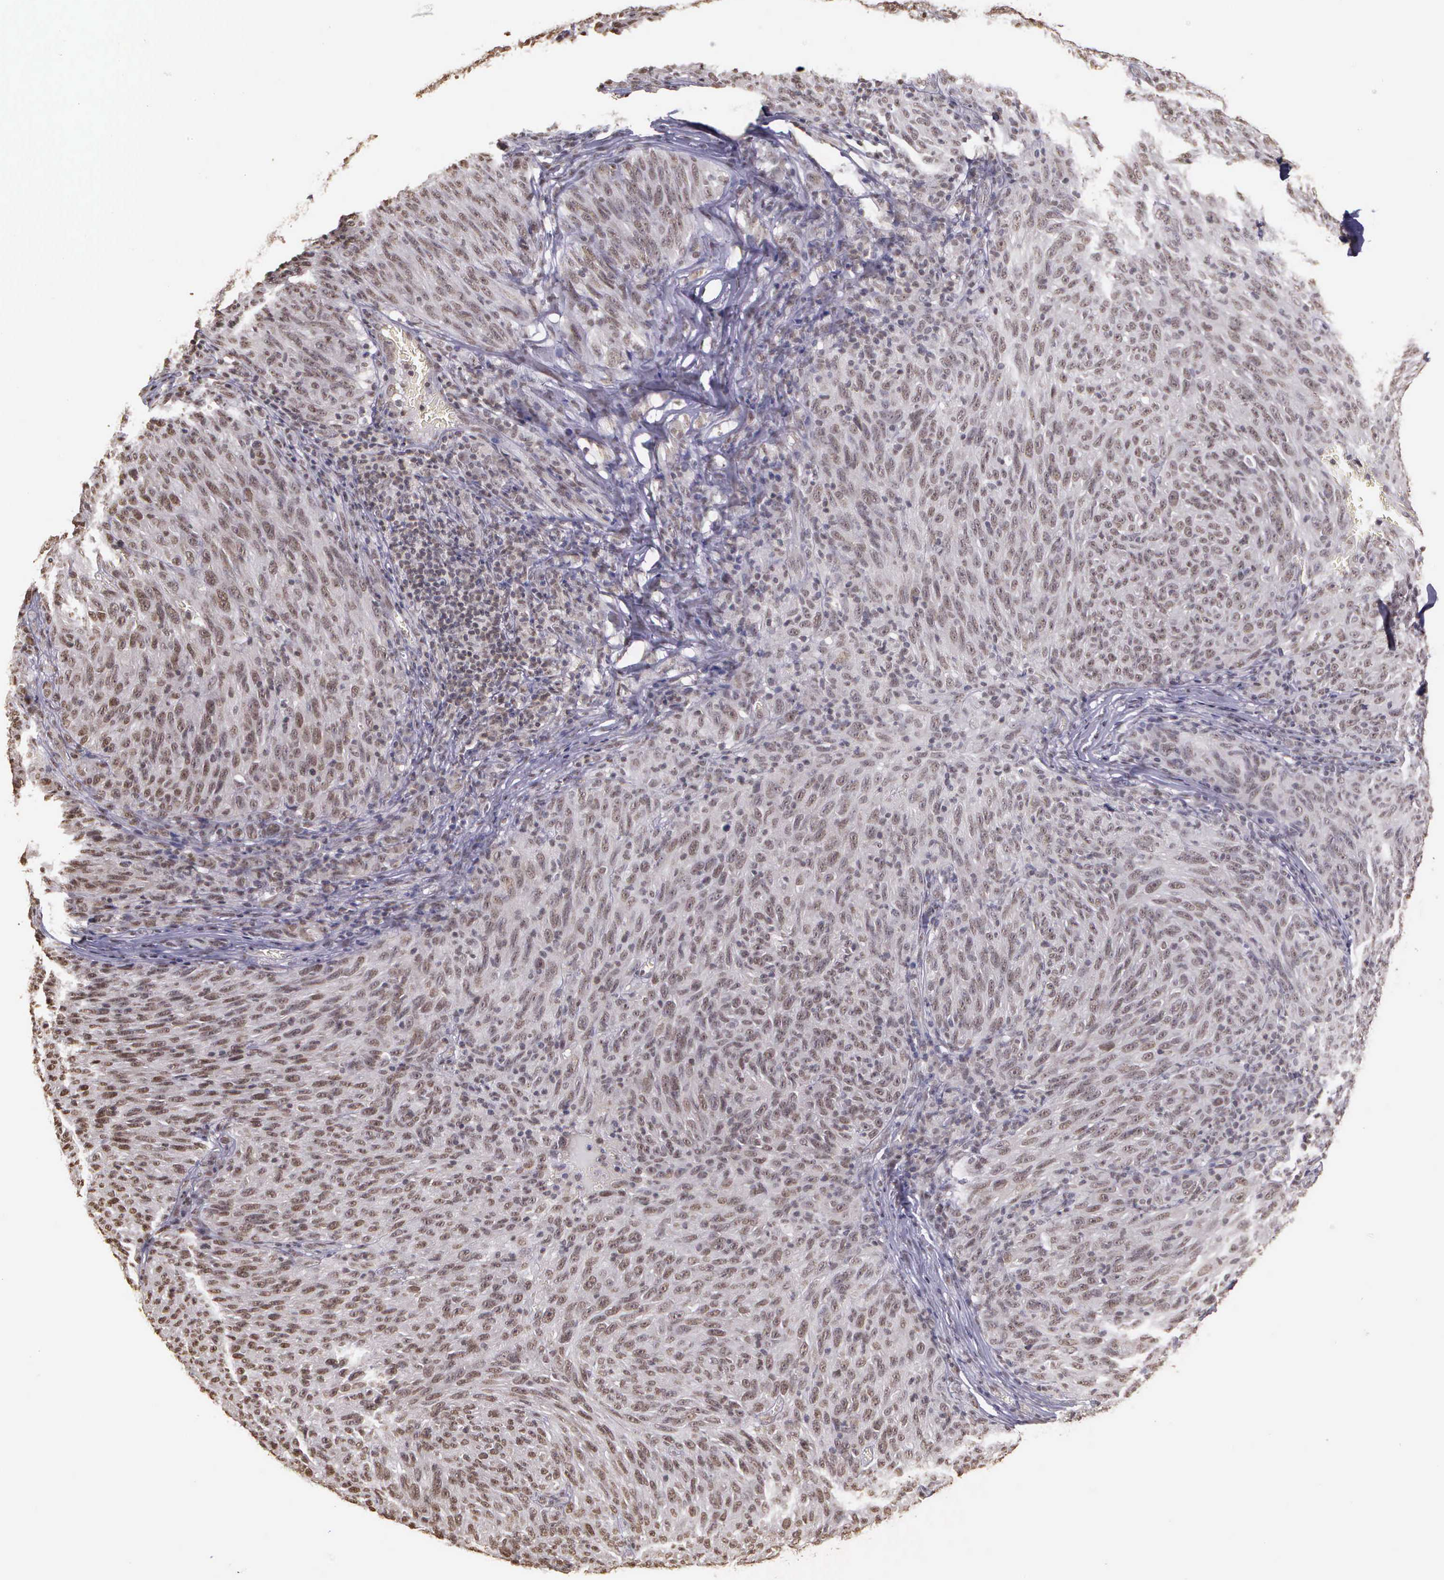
{"staining": {"intensity": "negative", "quantity": "none", "location": "none"}, "tissue": "melanoma", "cell_type": "Tumor cells", "image_type": "cancer", "snomed": [{"axis": "morphology", "description": "Malignant melanoma, NOS"}, {"axis": "topography", "description": "Skin"}], "caption": "Image shows no protein positivity in tumor cells of malignant melanoma tissue. (DAB immunohistochemistry (IHC), high magnification).", "gene": "ARMCX5", "patient": {"sex": "male", "age": 76}}